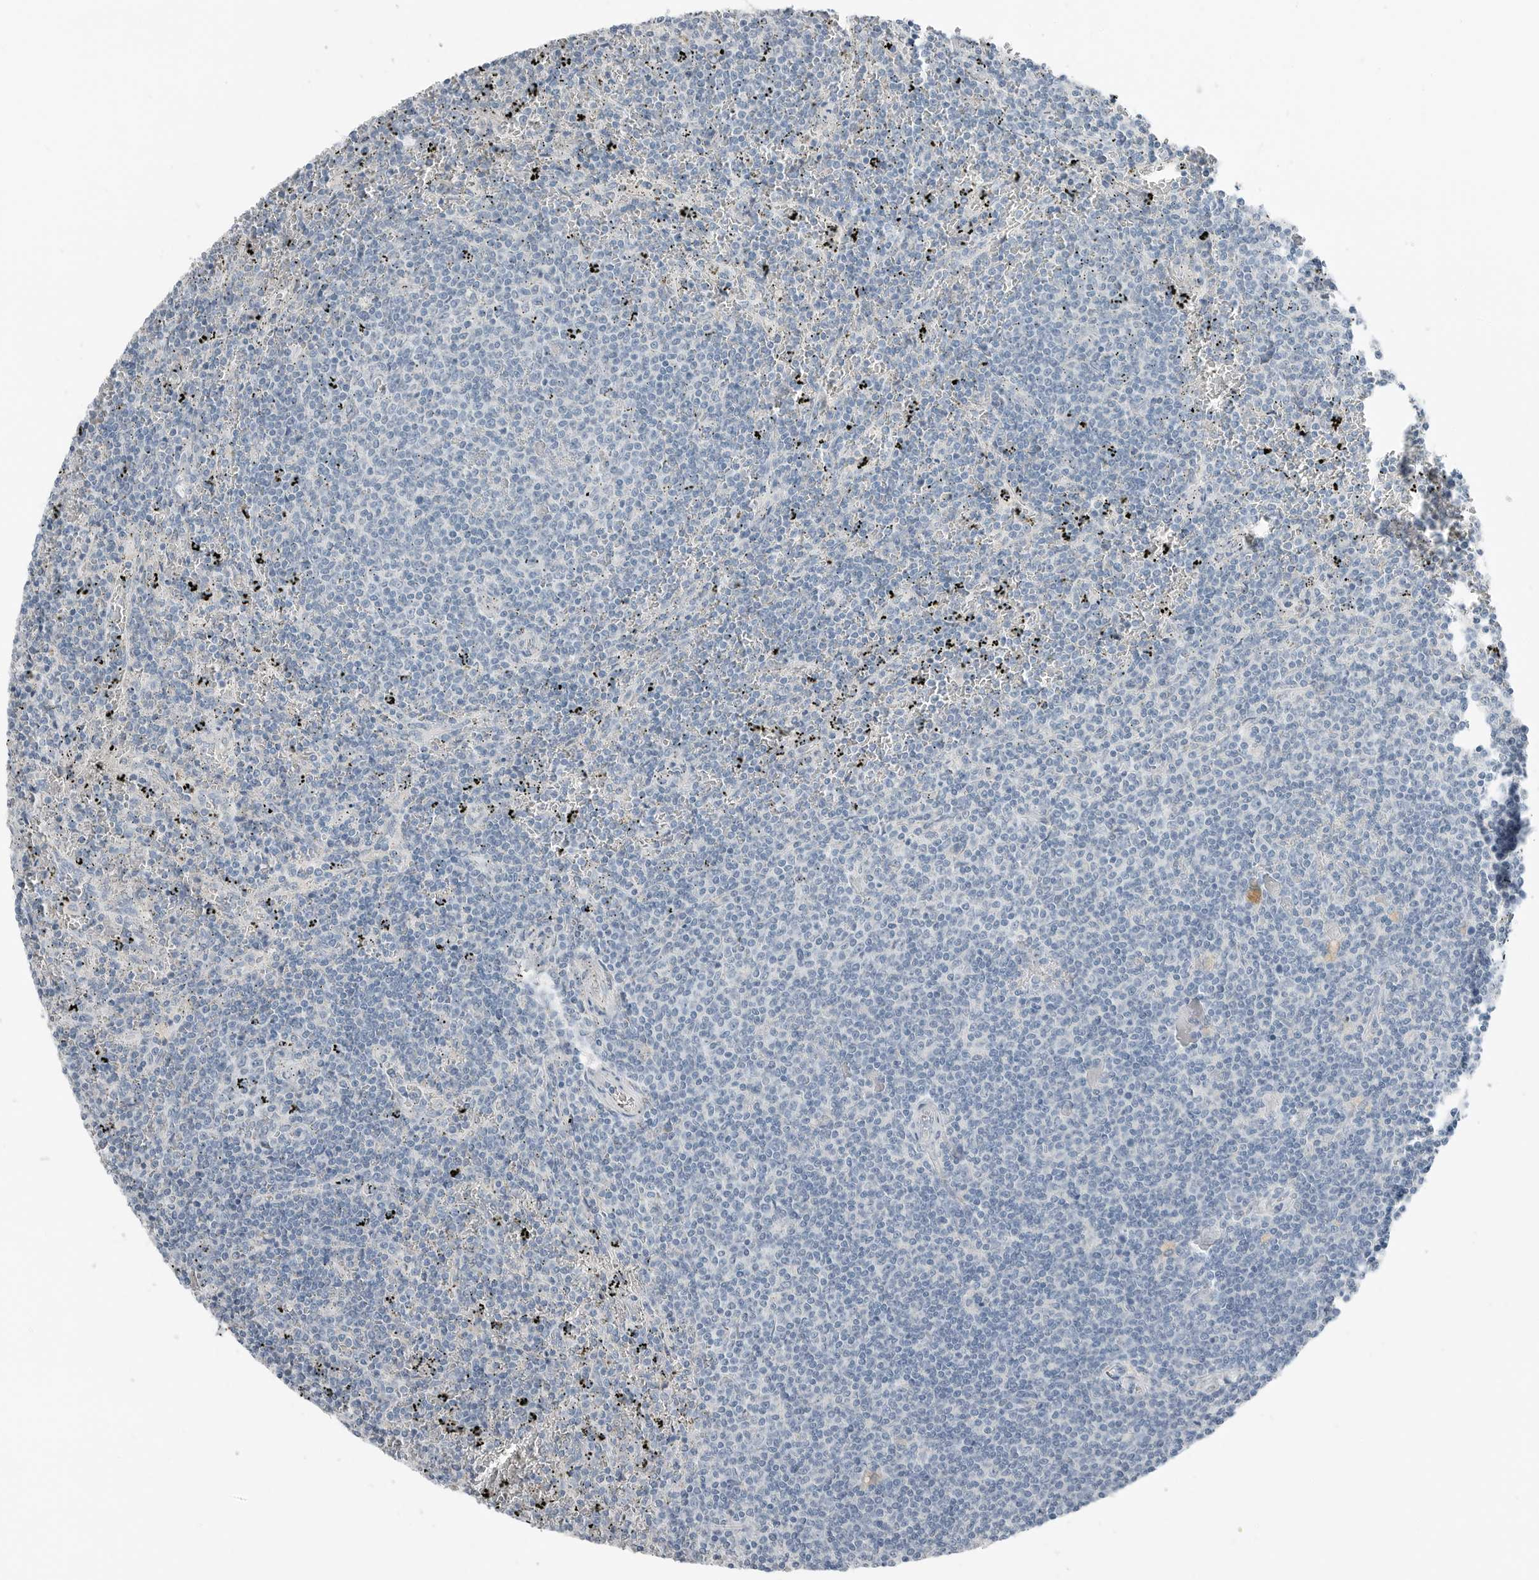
{"staining": {"intensity": "negative", "quantity": "none", "location": "none"}, "tissue": "lymphoma", "cell_type": "Tumor cells", "image_type": "cancer", "snomed": [{"axis": "morphology", "description": "Malignant lymphoma, non-Hodgkin's type, Low grade"}, {"axis": "topography", "description": "Spleen"}], "caption": "High magnification brightfield microscopy of lymphoma stained with DAB (3,3'-diaminobenzidine) (brown) and counterstained with hematoxylin (blue): tumor cells show no significant staining.", "gene": "SERPINB7", "patient": {"sex": "female", "age": 50}}